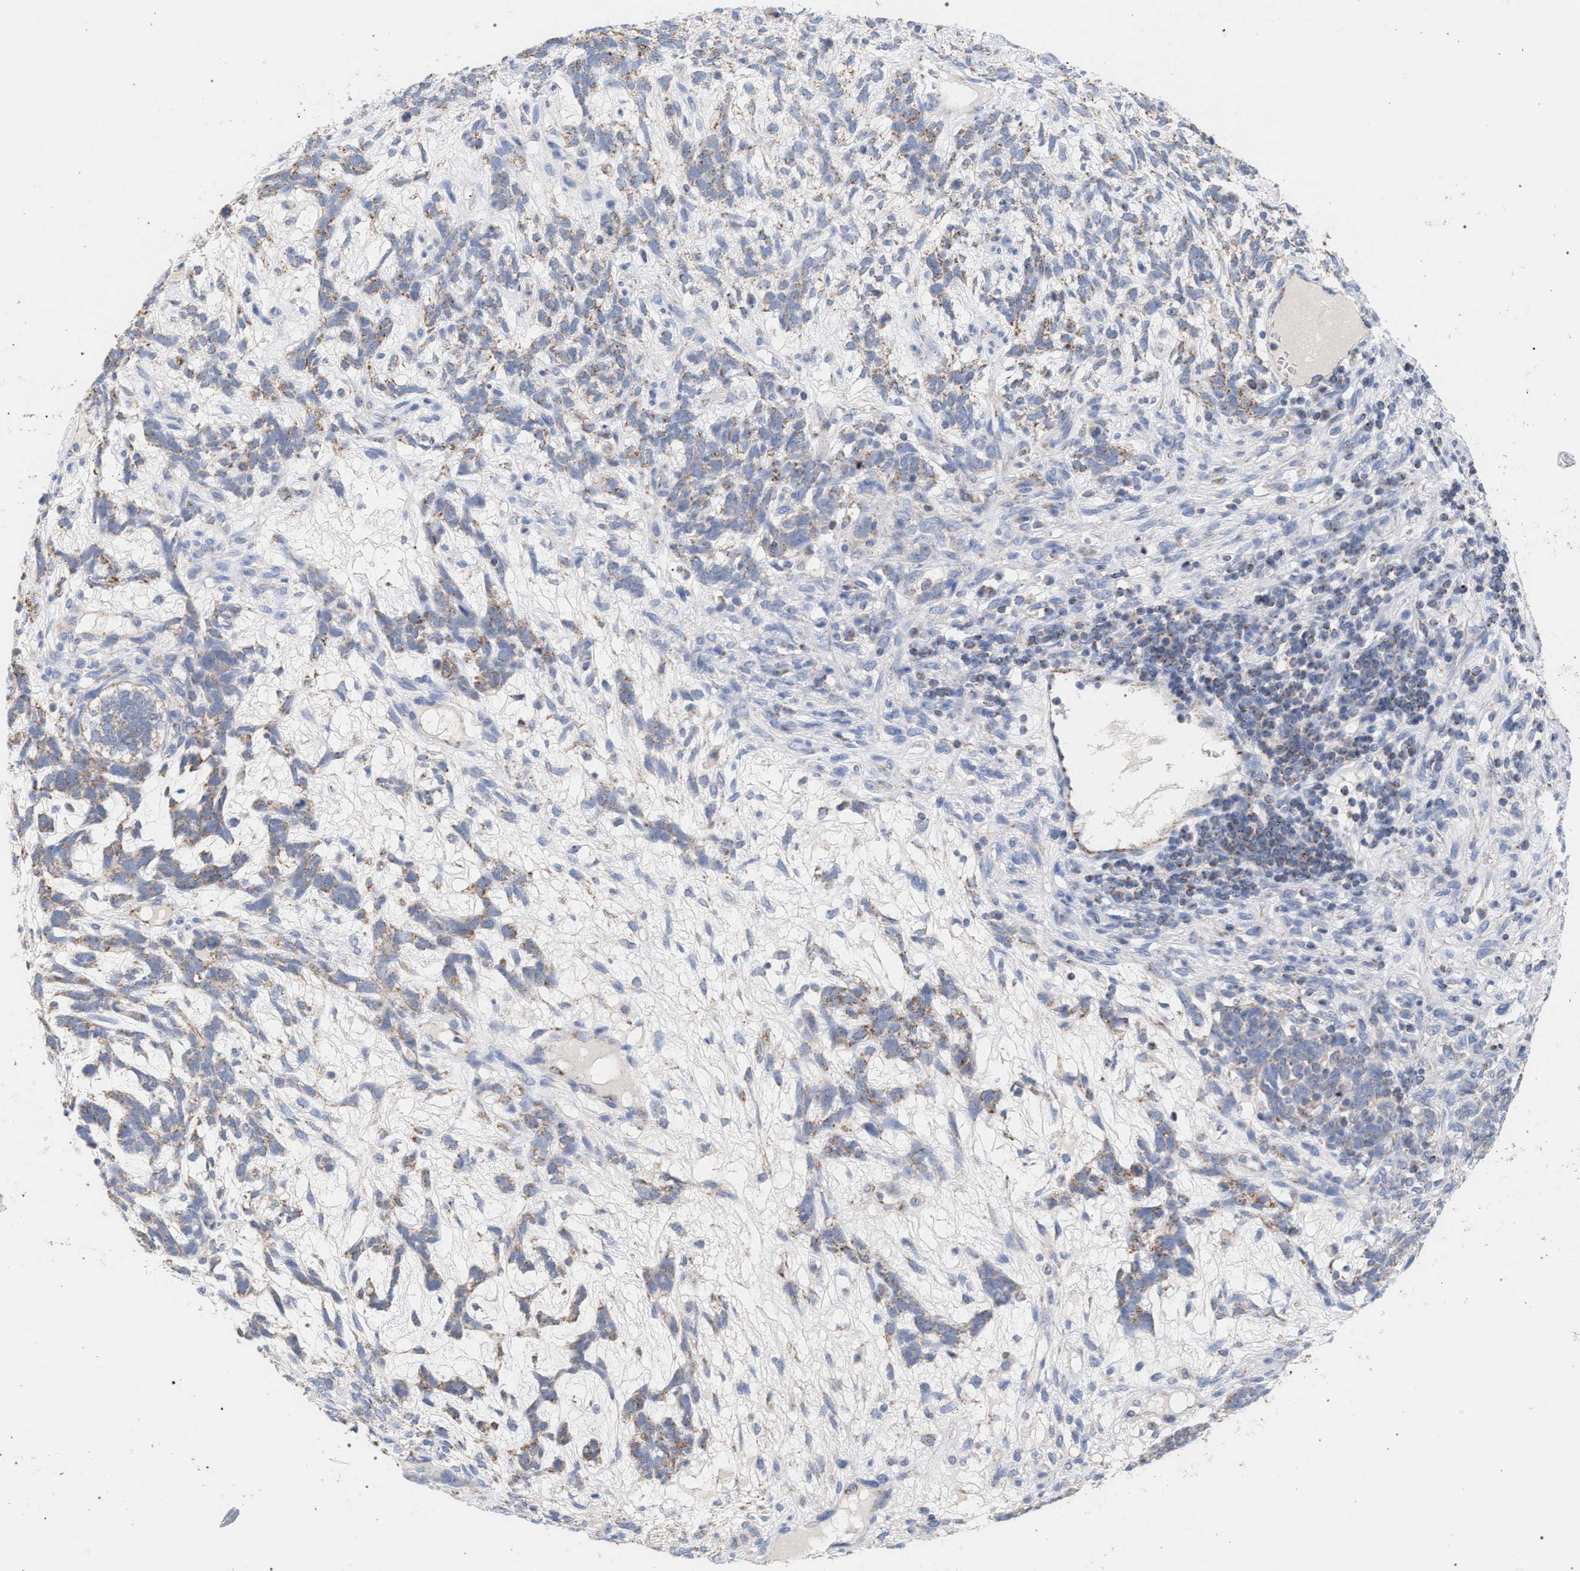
{"staining": {"intensity": "moderate", "quantity": "25%-75%", "location": "cytoplasmic/membranous"}, "tissue": "testis cancer", "cell_type": "Tumor cells", "image_type": "cancer", "snomed": [{"axis": "morphology", "description": "Seminoma, NOS"}, {"axis": "topography", "description": "Testis"}], "caption": "IHC staining of seminoma (testis), which exhibits medium levels of moderate cytoplasmic/membranous positivity in about 25%-75% of tumor cells indicating moderate cytoplasmic/membranous protein positivity. The staining was performed using DAB (brown) for protein detection and nuclei were counterstained in hematoxylin (blue).", "gene": "ECI2", "patient": {"sex": "male", "age": 28}}